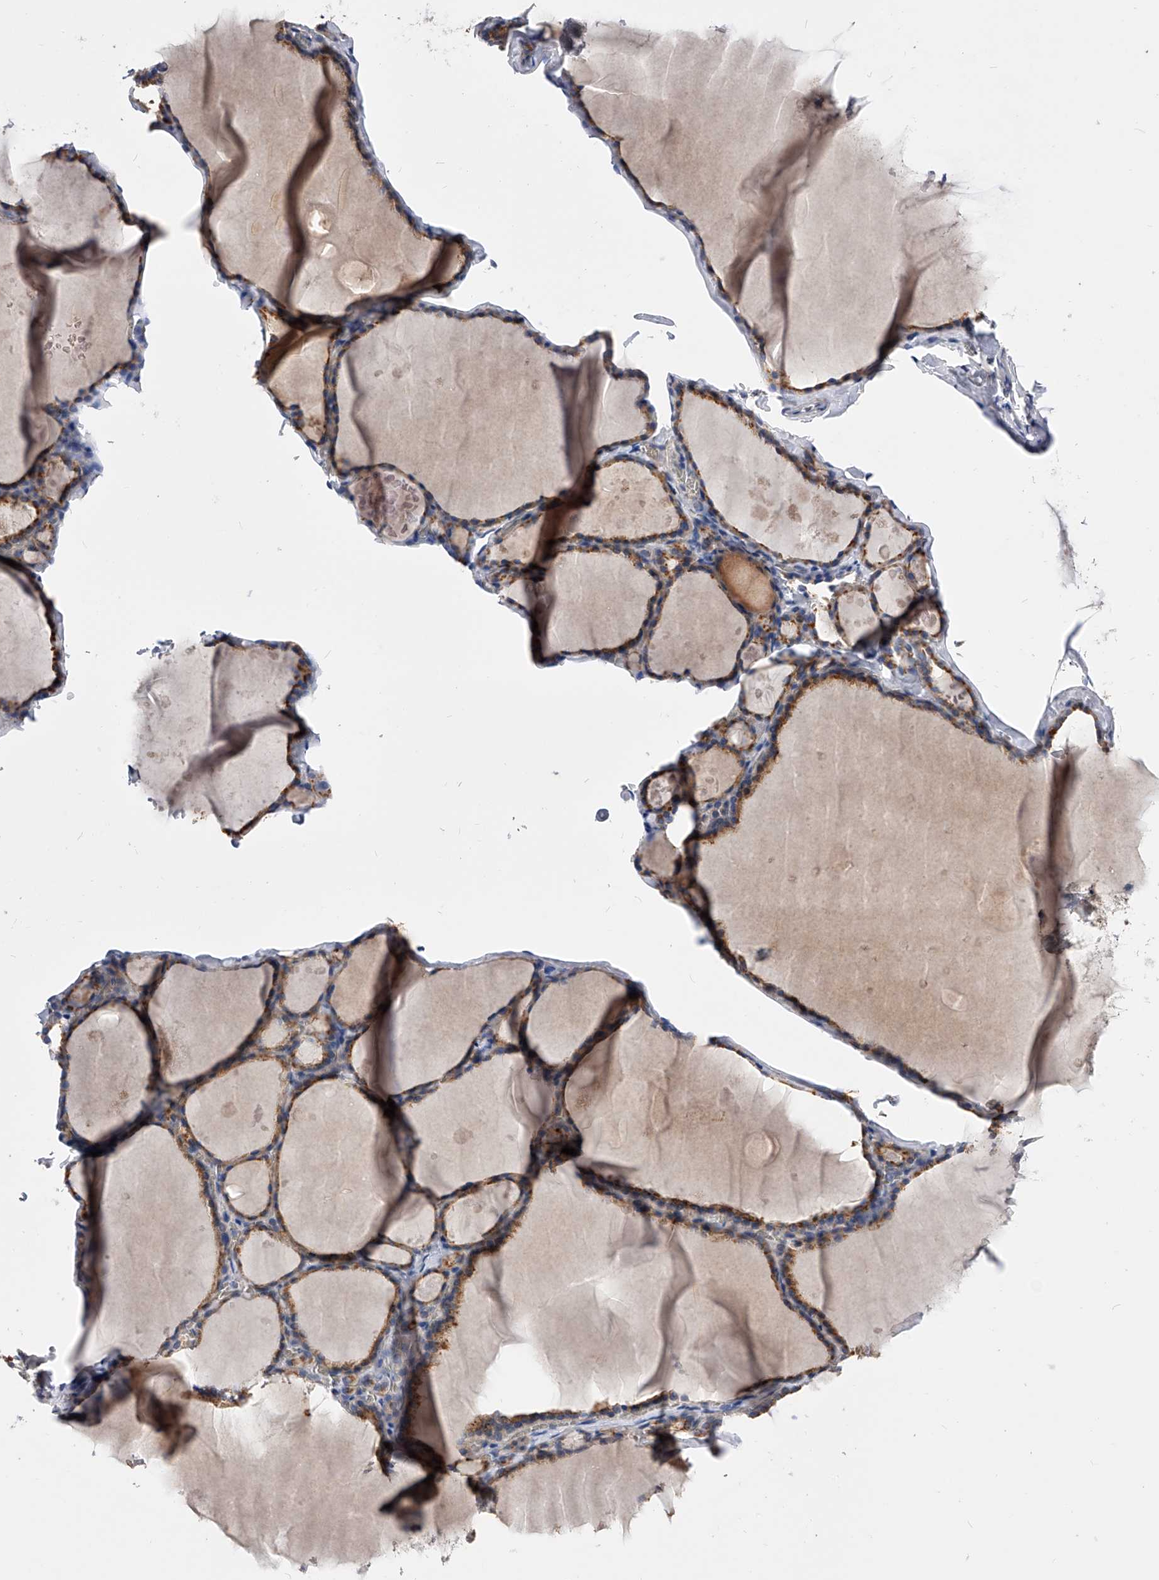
{"staining": {"intensity": "moderate", "quantity": "25%-75%", "location": "cytoplasmic/membranous"}, "tissue": "thyroid gland", "cell_type": "Glandular cells", "image_type": "normal", "snomed": [{"axis": "morphology", "description": "Normal tissue, NOS"}, {"axis": "topography", "description": "Thyroid gland"}], "caption": "Thyroid gland stained with DAB immunohistochemistry shows medium levels of moderate cytoplasmic/membranous positivity in approximately 25%-75% of glandular cells. The staining was performed using DAB (3,3'-diaminobenzidine), with brown indicating positive protein expression. Nuclei are stained blue with hematoxylin.", "gene": "ZNF529", "patient": {"sex": "male", "age": 56}}